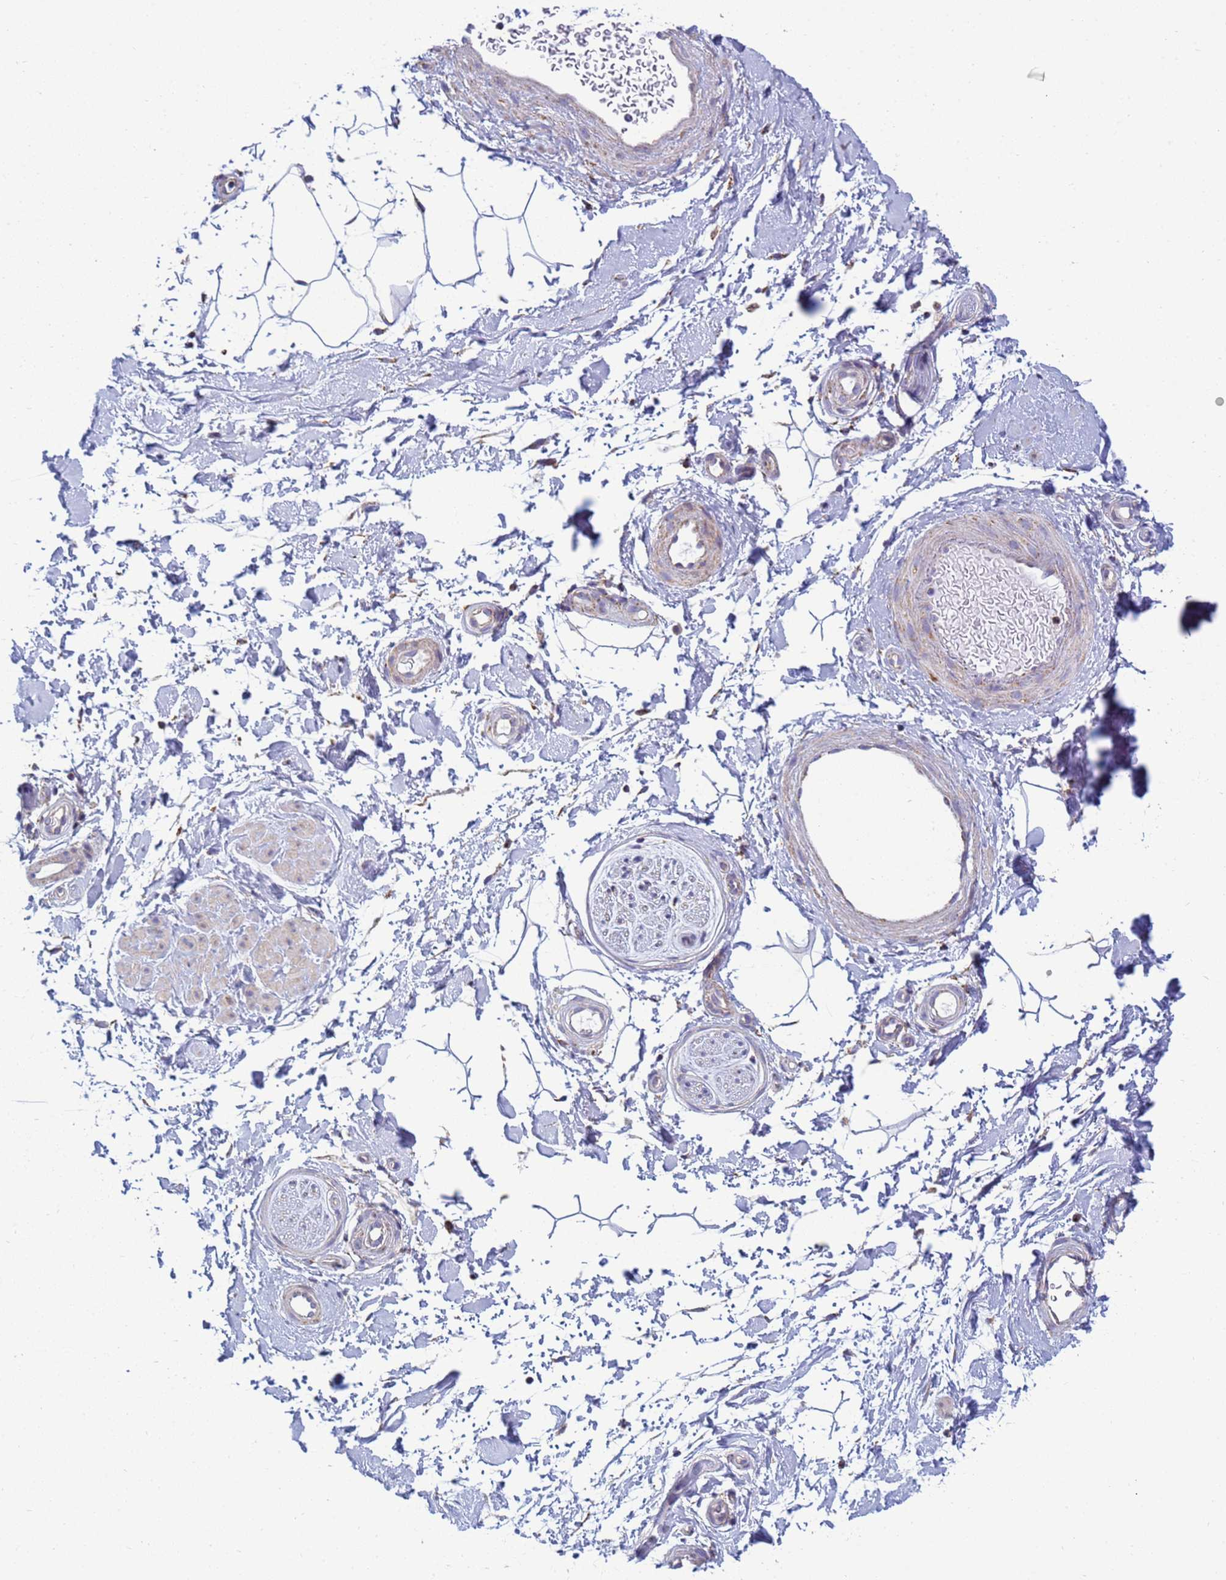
{"staining": {"intensity": "moderate", "quantity": "25%-75%", "location": "cytoplasmic/membranous"}, "tissue": "adipose tissue", "cell_type": "Adipocytes", "image_type": "normal", "snomed": [{"axis": "morphology", "description": "Normal tissue, NOS"}, {"axis": "topography", "description": "Soft tissue"}, {"axis": "topography", "description": "Adipose tissue"}, {"axis": "topography", "description": "Vascular tissue"}, {"axis": "topography", "description": "Peripheral nerve tissue"}], "caption": "Approximately 25%-75% of adipocytes in unremarkable adipose tissue exhibit moderate cytoplasmic/membranous protein positivity as visualized by brown immunohistochemical staining.", "gene": "COQ4", "patient": {"sex": "male", "age": 74}}